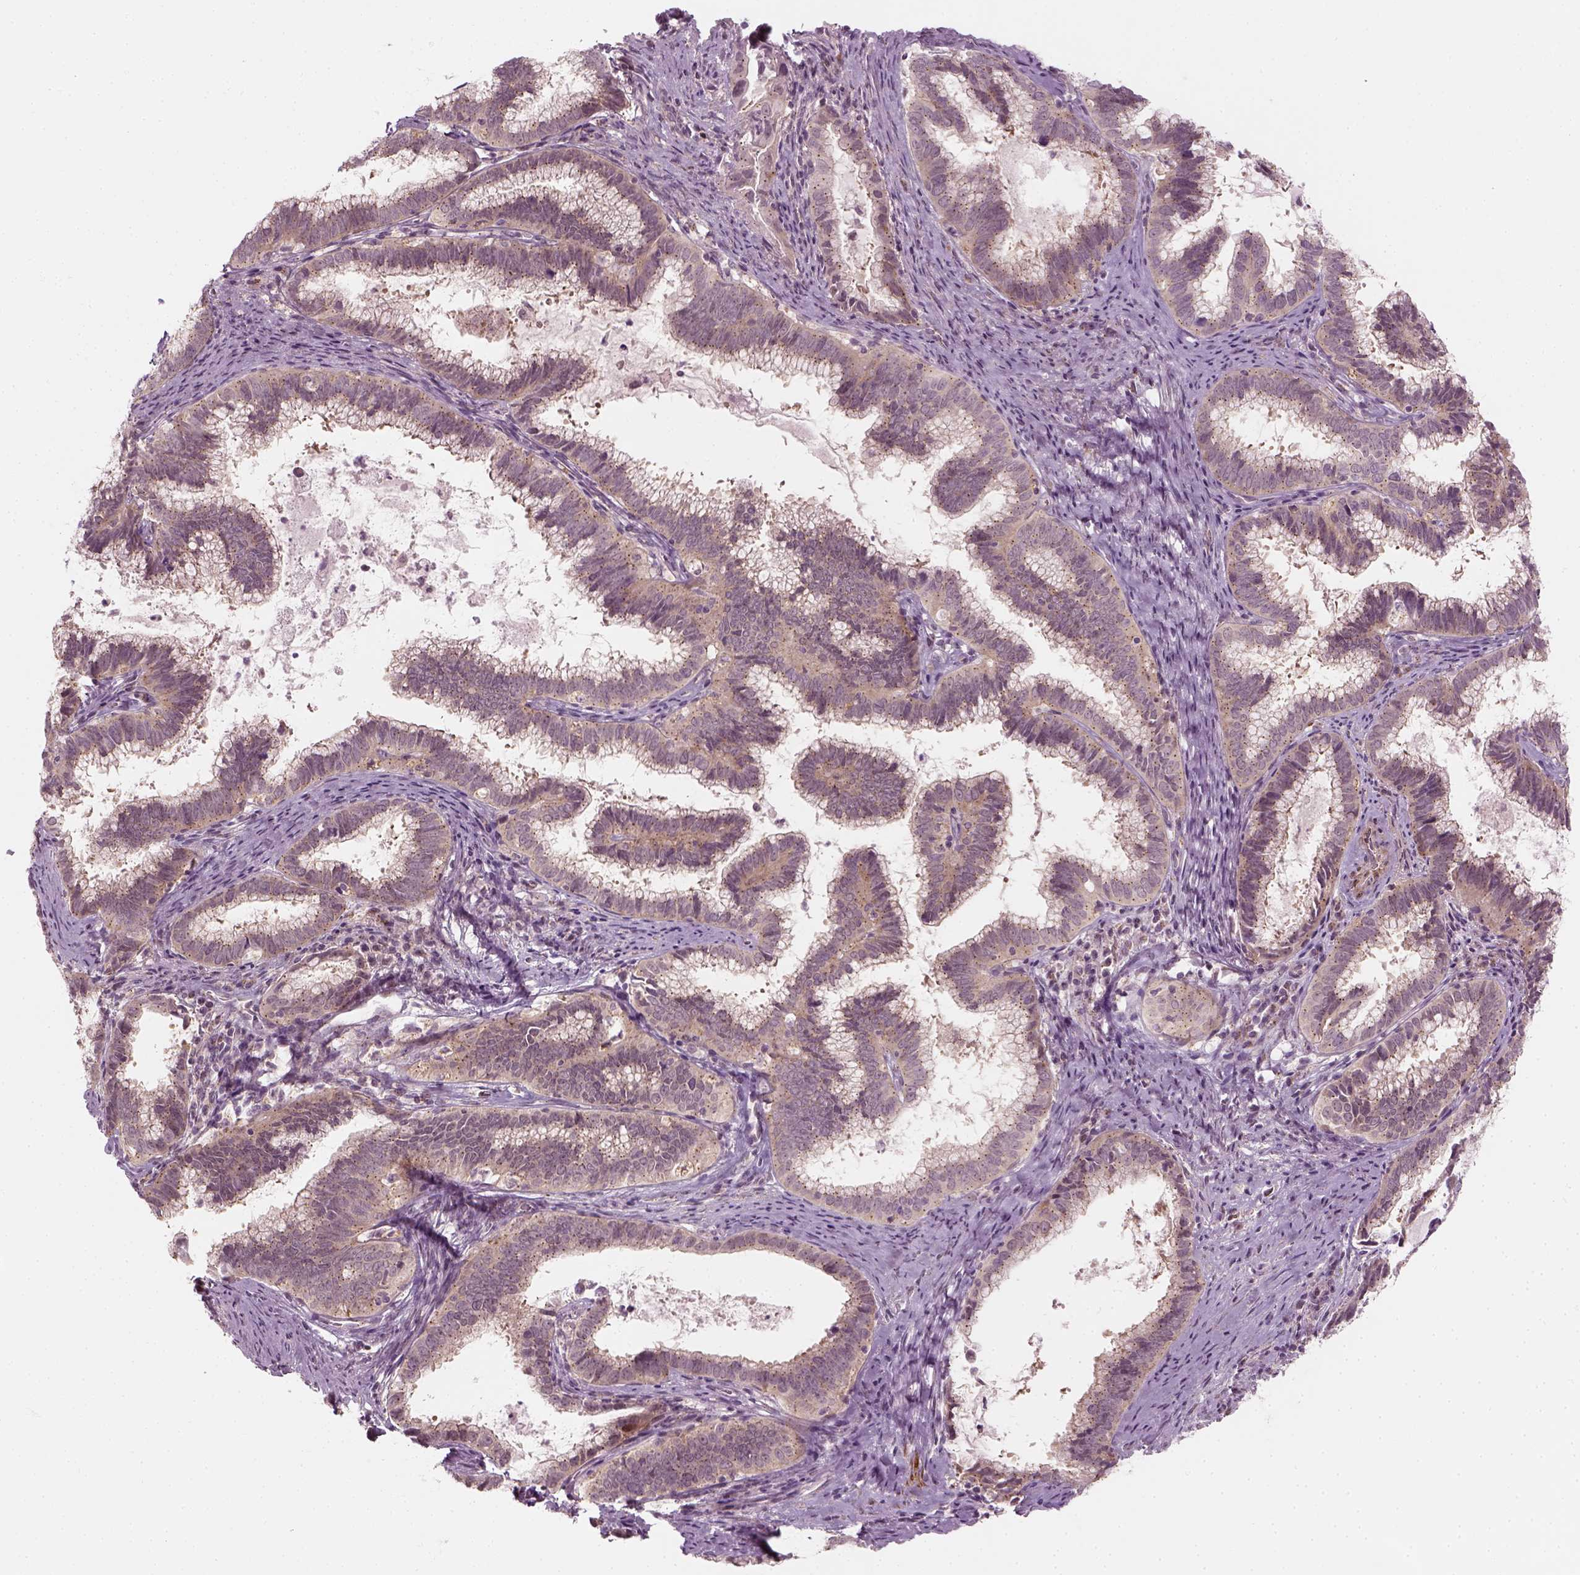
{"staining": {"intensity": "weak", "quantity": "25%-75%", "location": "cytoplasmic/membranous"}, "tissue": "cervical cancer", "cell_type": "Tumor cells", "image_type": "cancer", "snomed": [{"axis": "morphology", "description": "Adenocarcinoma, NOS"}, {"axis": "topography", "description": "Cervix"}], "caption": "A high-resolution micrograph shows IHC staining of adenocarcinoma (cervical), which reveals weak cytoplasmic/membranous staining in approximately 25%-75% of tumor cells. Using DAB (3,3'-diaminobenzidine) (brown) and hematoxylin (blue) stains, captured at high magnification using brightfield microscopy.", "gene": "MLIP", "patient": {"sex": "female", "age": 61}}